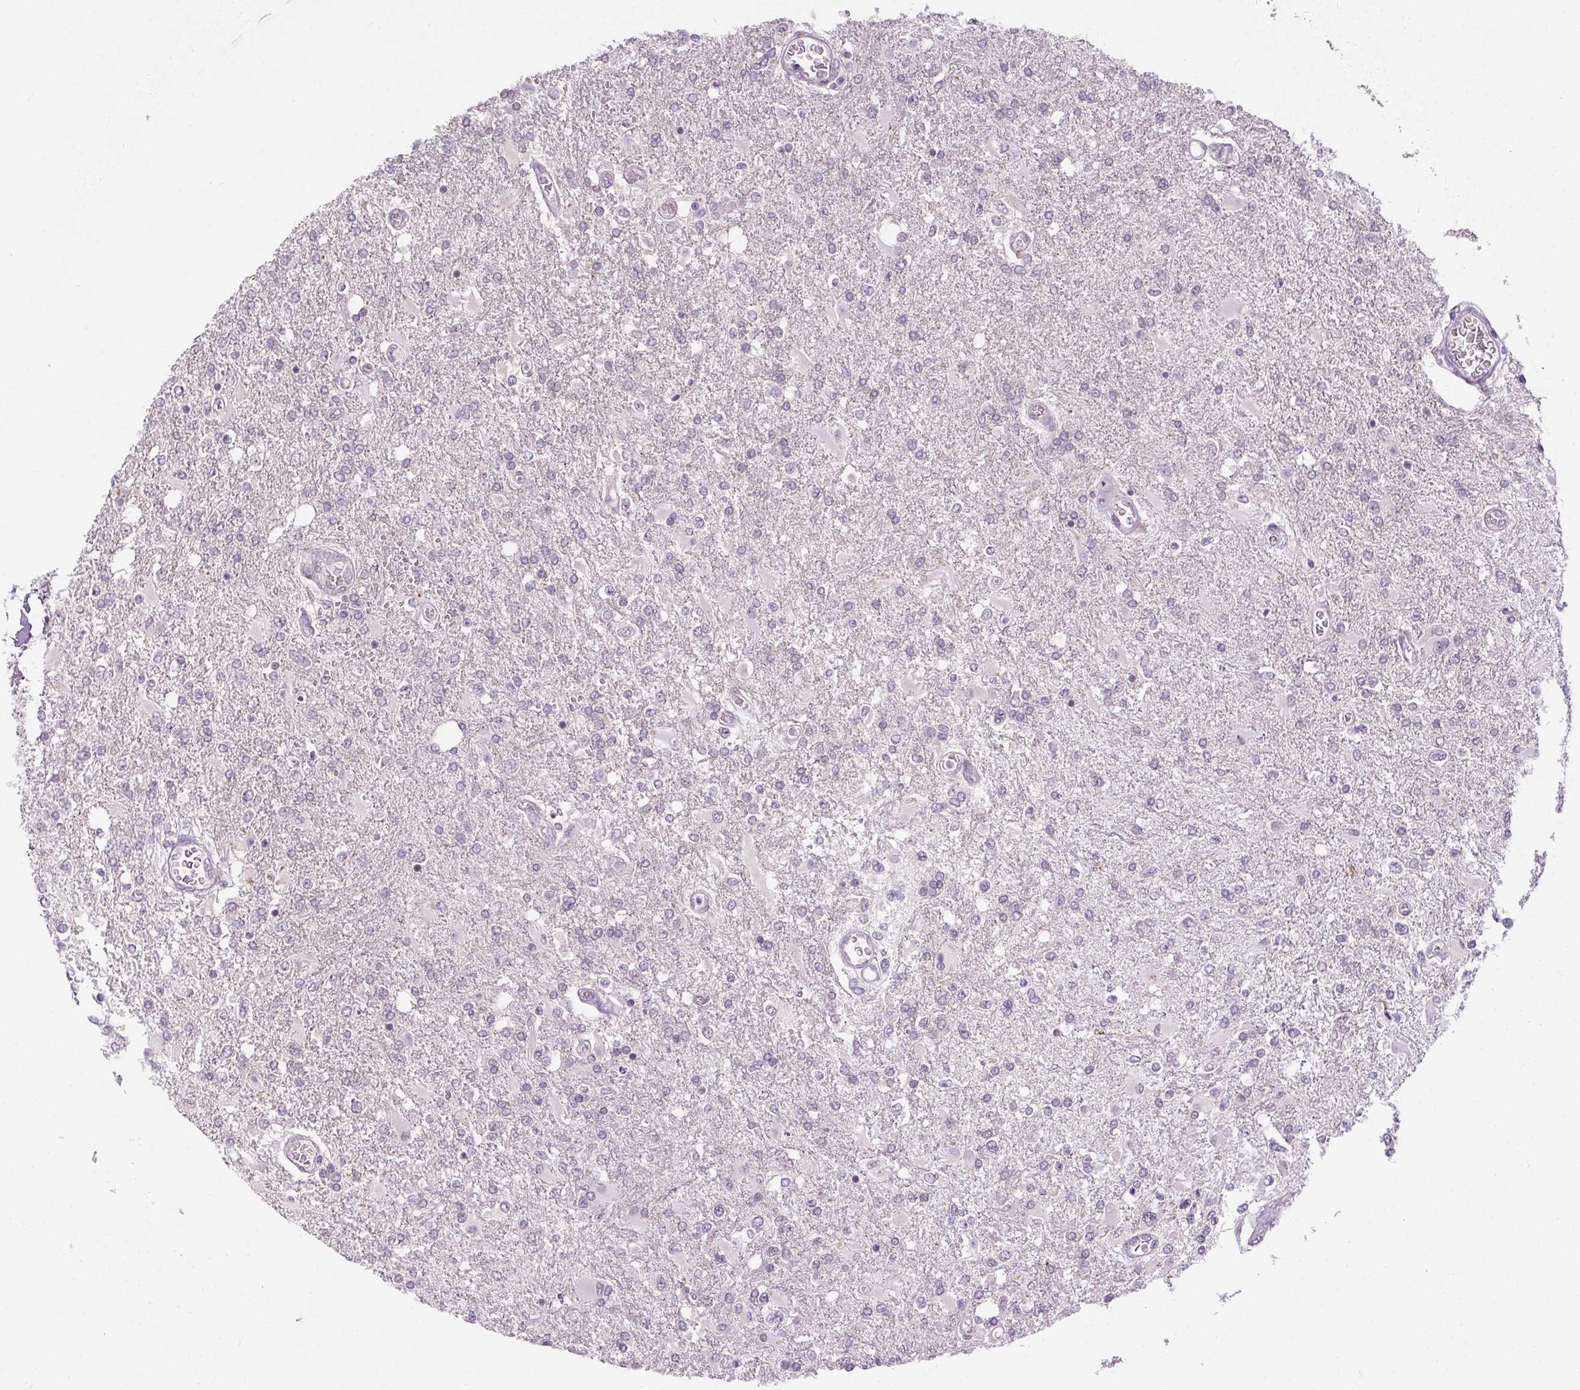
{"staining": {"intensity": "negative", "quantity": "none", "location": "none"}, "tissue": "glioma", "cell_type": "Tumor cells", "image_type": "cancer", "snomed": [{"axis": "morphology", "description": "Glioma, malignant, High grade"}, {"axis": "topography", "description": "Cerebral cortex"}], "caption": "DAB (3,3'-diaminobenzidine) immunohistochemical staining of malignant glioma (high-grade) shows no significant positivity in tumor cells.", "gene": "FAM168A", "patient": {"sex": "male", "age": 79}}